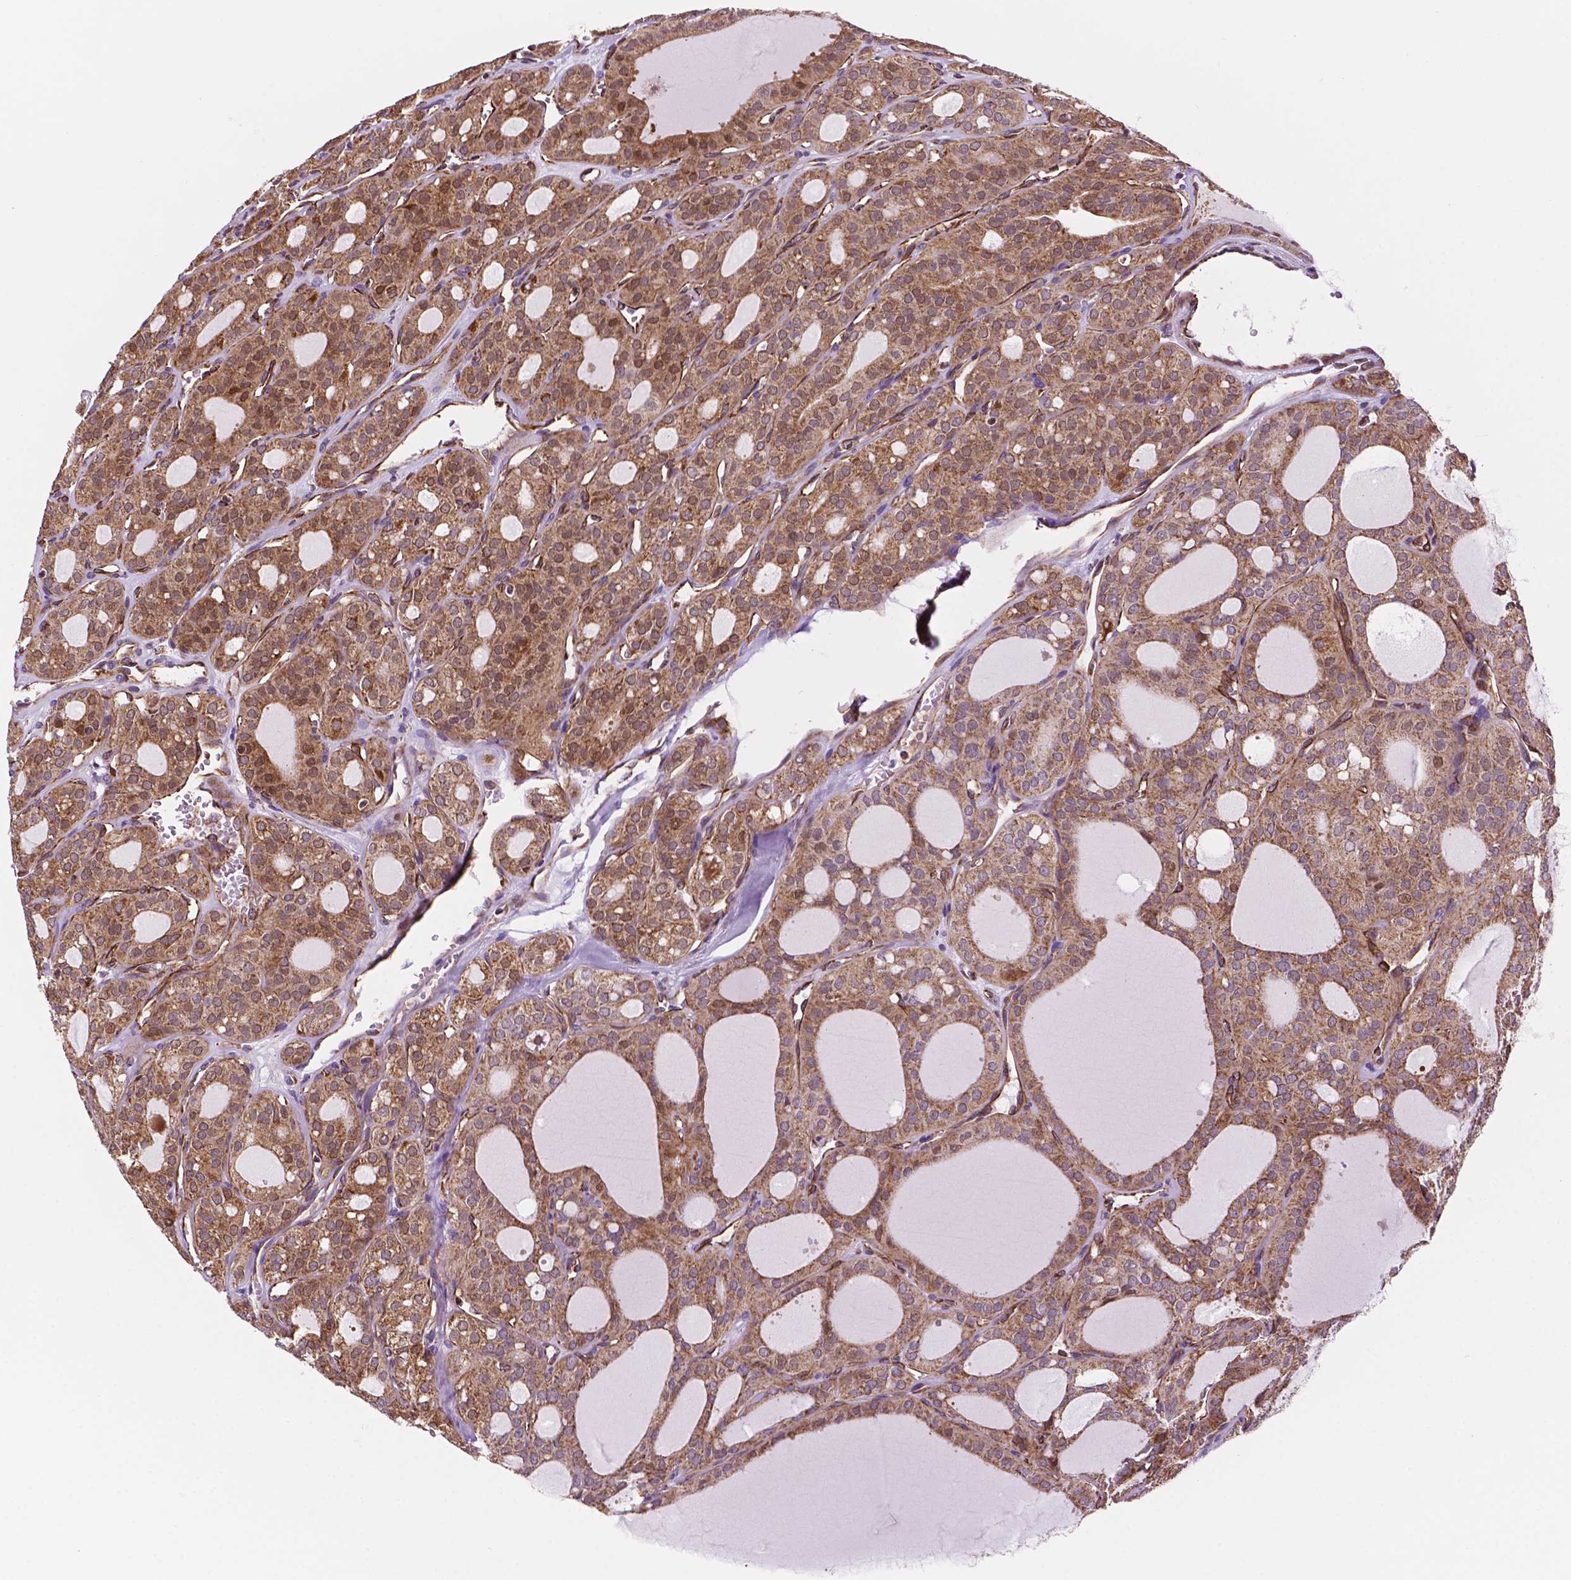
{"staining": {"intensity": "moderate", "quantity": ">75%", "location": "cytoplasmic/membranous"}, "tissue": "thyroid cancer", "cell_type": "Tumor cells", "image_type": "cancer", "snomed": [{"axis": "morphology", "description": "Follicular adenoma carcinoma, NOS"}, {"axis": "topography", "description": "Thyroid gland"}], "caption": "Moderate cytoplasmic/membranous positivity for a protein is appreciated in approximately >75% of tumor cells of follicular adenoma carcinoma (thyroid) using immunohistochemistry (IHC).", "gene": "GEMIN4", "patient": {"sex": "male", "age": 75}}